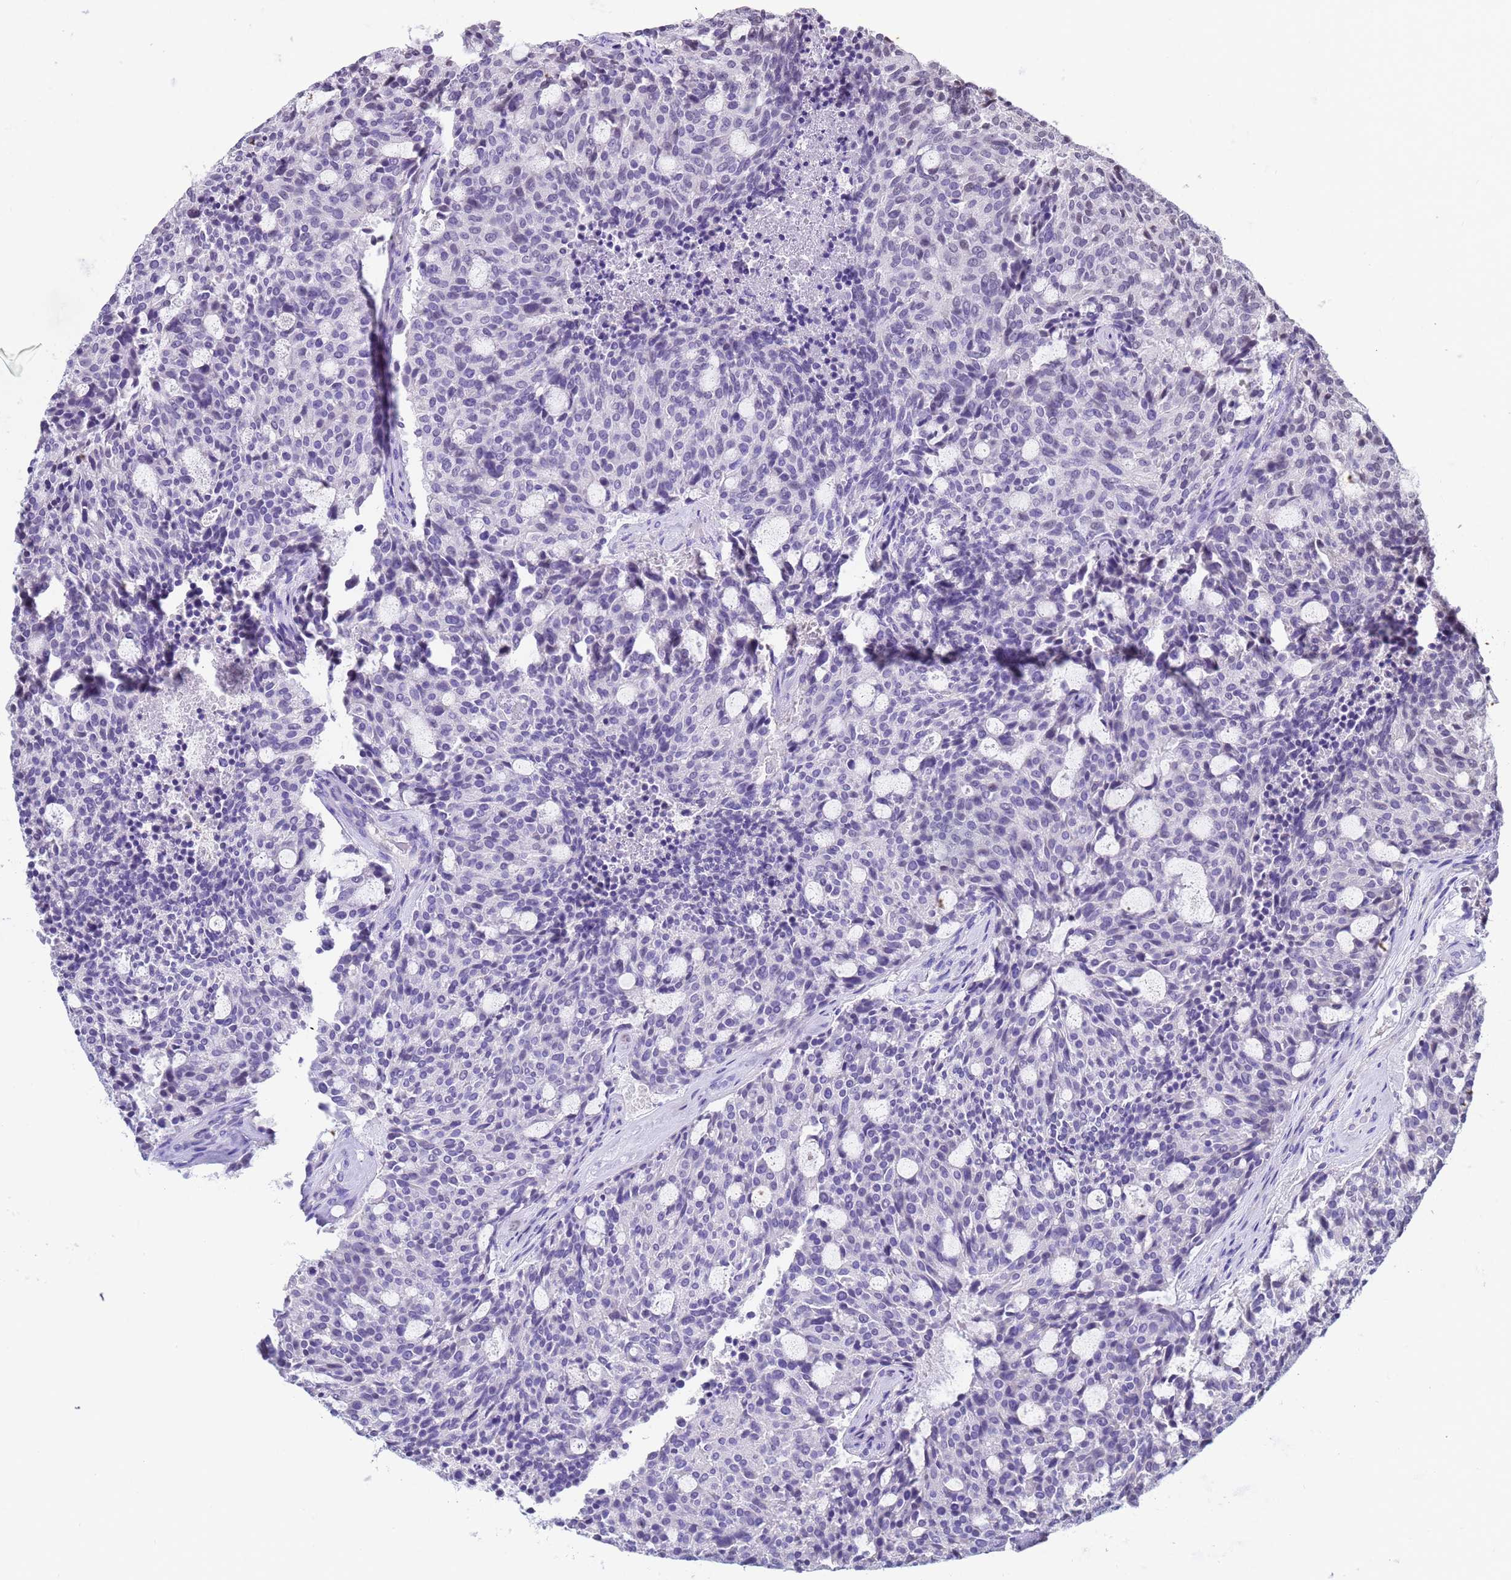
{"staining": {"intensity": "negative", "quantity": "none", "location": "none"}, "tissue": "carcinoid", "cell_type": "Tumor cells", "image_type": "cancer", "snomed": [{"axis": "morphology", "description": "Carcinoid, malignant, NOS"}, {"axis": "topography", "description": "Pancreas"}], "caption": "This image is of carcinoid (malignant) stained with immunohistochemistry to label a protein in brown with the nuclei are counter-stained blue. There is no staining in tumor cells.", "gene": "CTRC", "patient": {"sex": "female", "age": 54}}